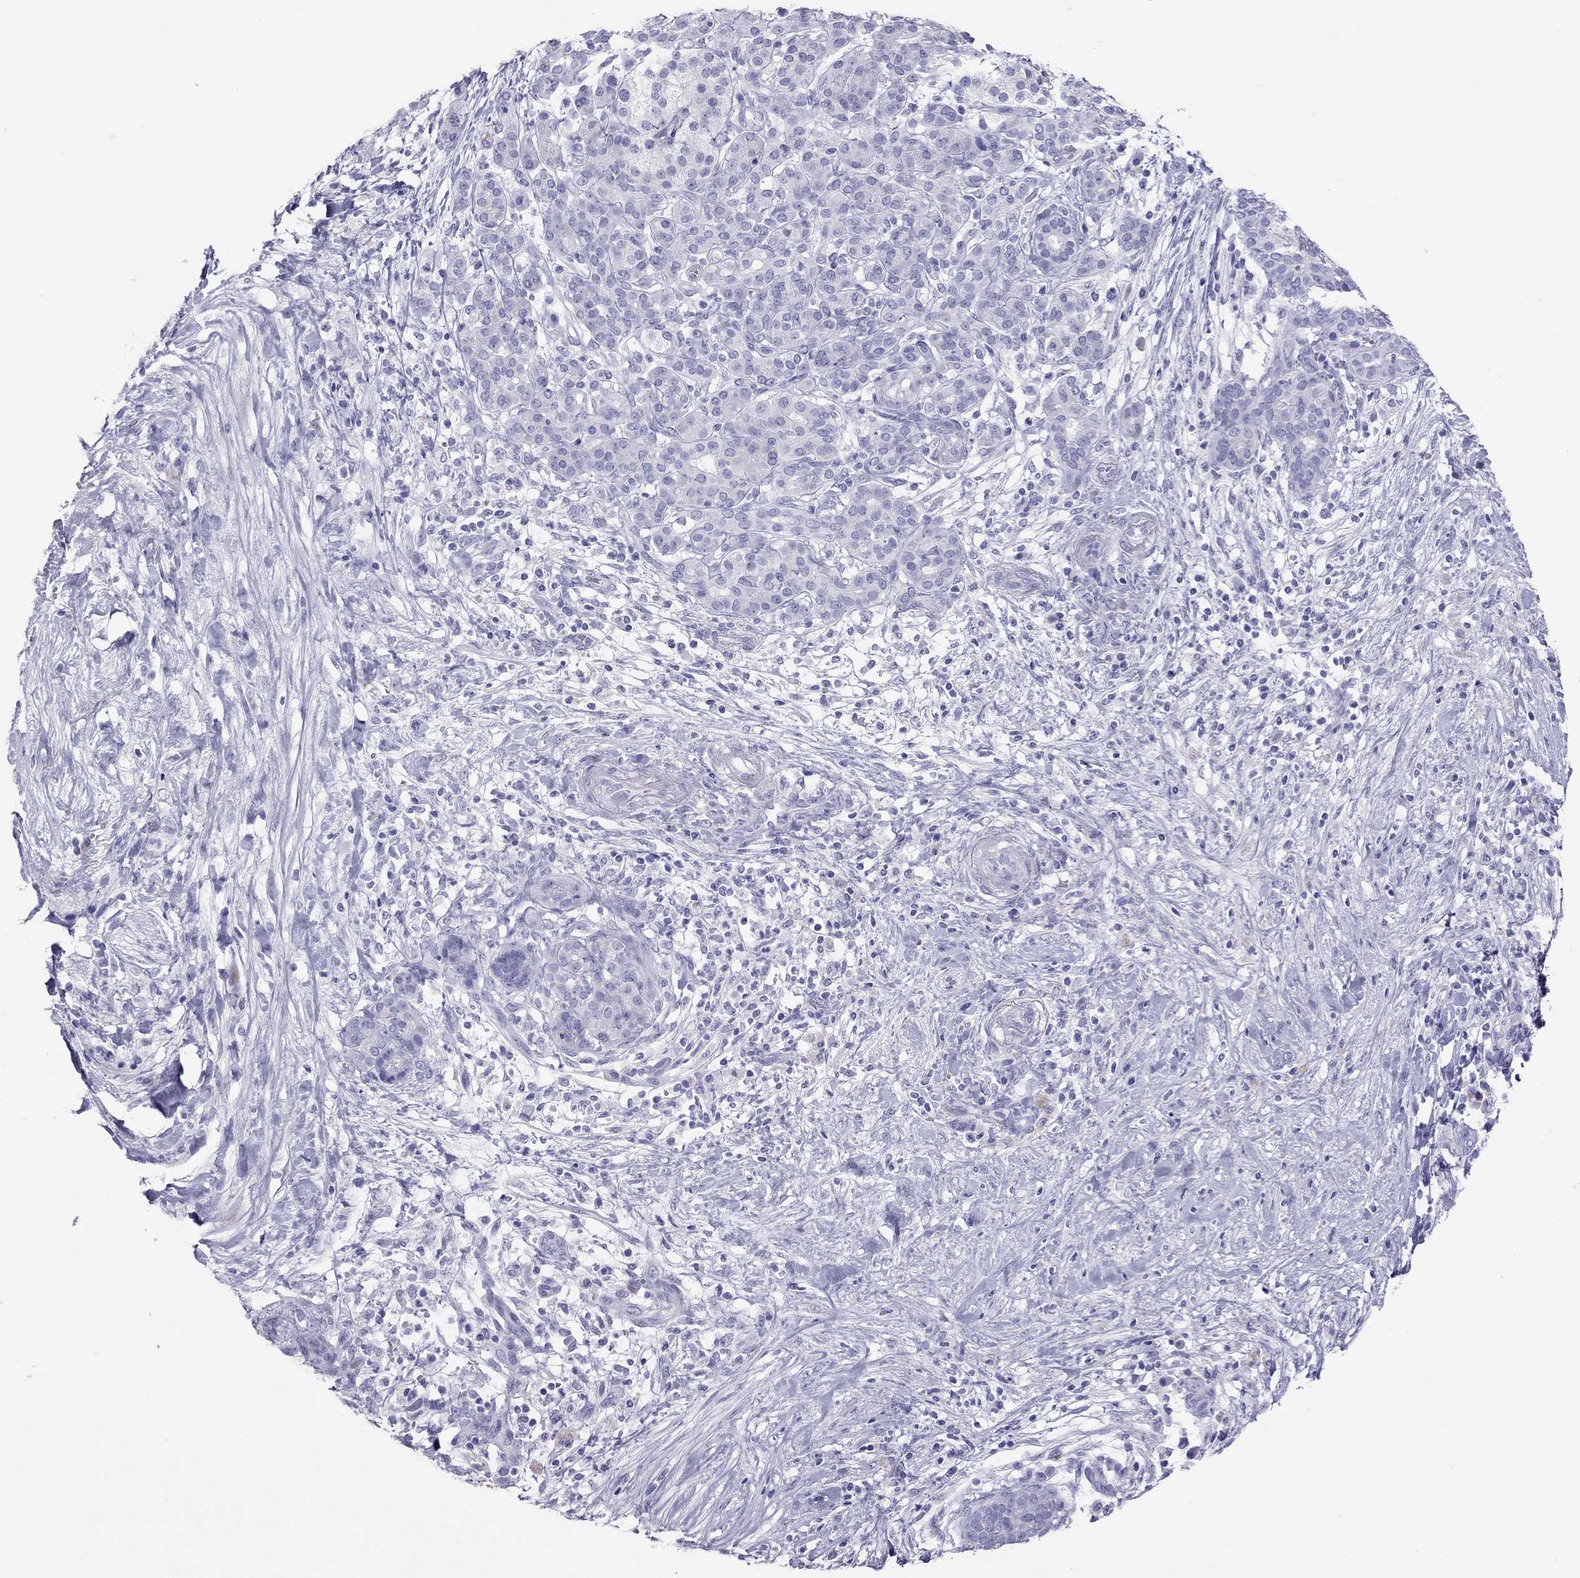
{"staining": {"intensity": "negative", "quantity": "none", "location": "none"}, "tissue": "pancreatic cancer", "cell_type": "Tumor cells", "image_type": "cancer", "snomed": [{"axis": "morphology", "description": "Adenocarcinoma, NOS"}, {"axis": "topography", "description": "Pancreas"}], "caption": "The image exhibits no significant staining in tumor cells of pancreatic cancer (adenocarcinoma).", "gene": "STAG3", "patient": {"sex": "male", "age": 44}}